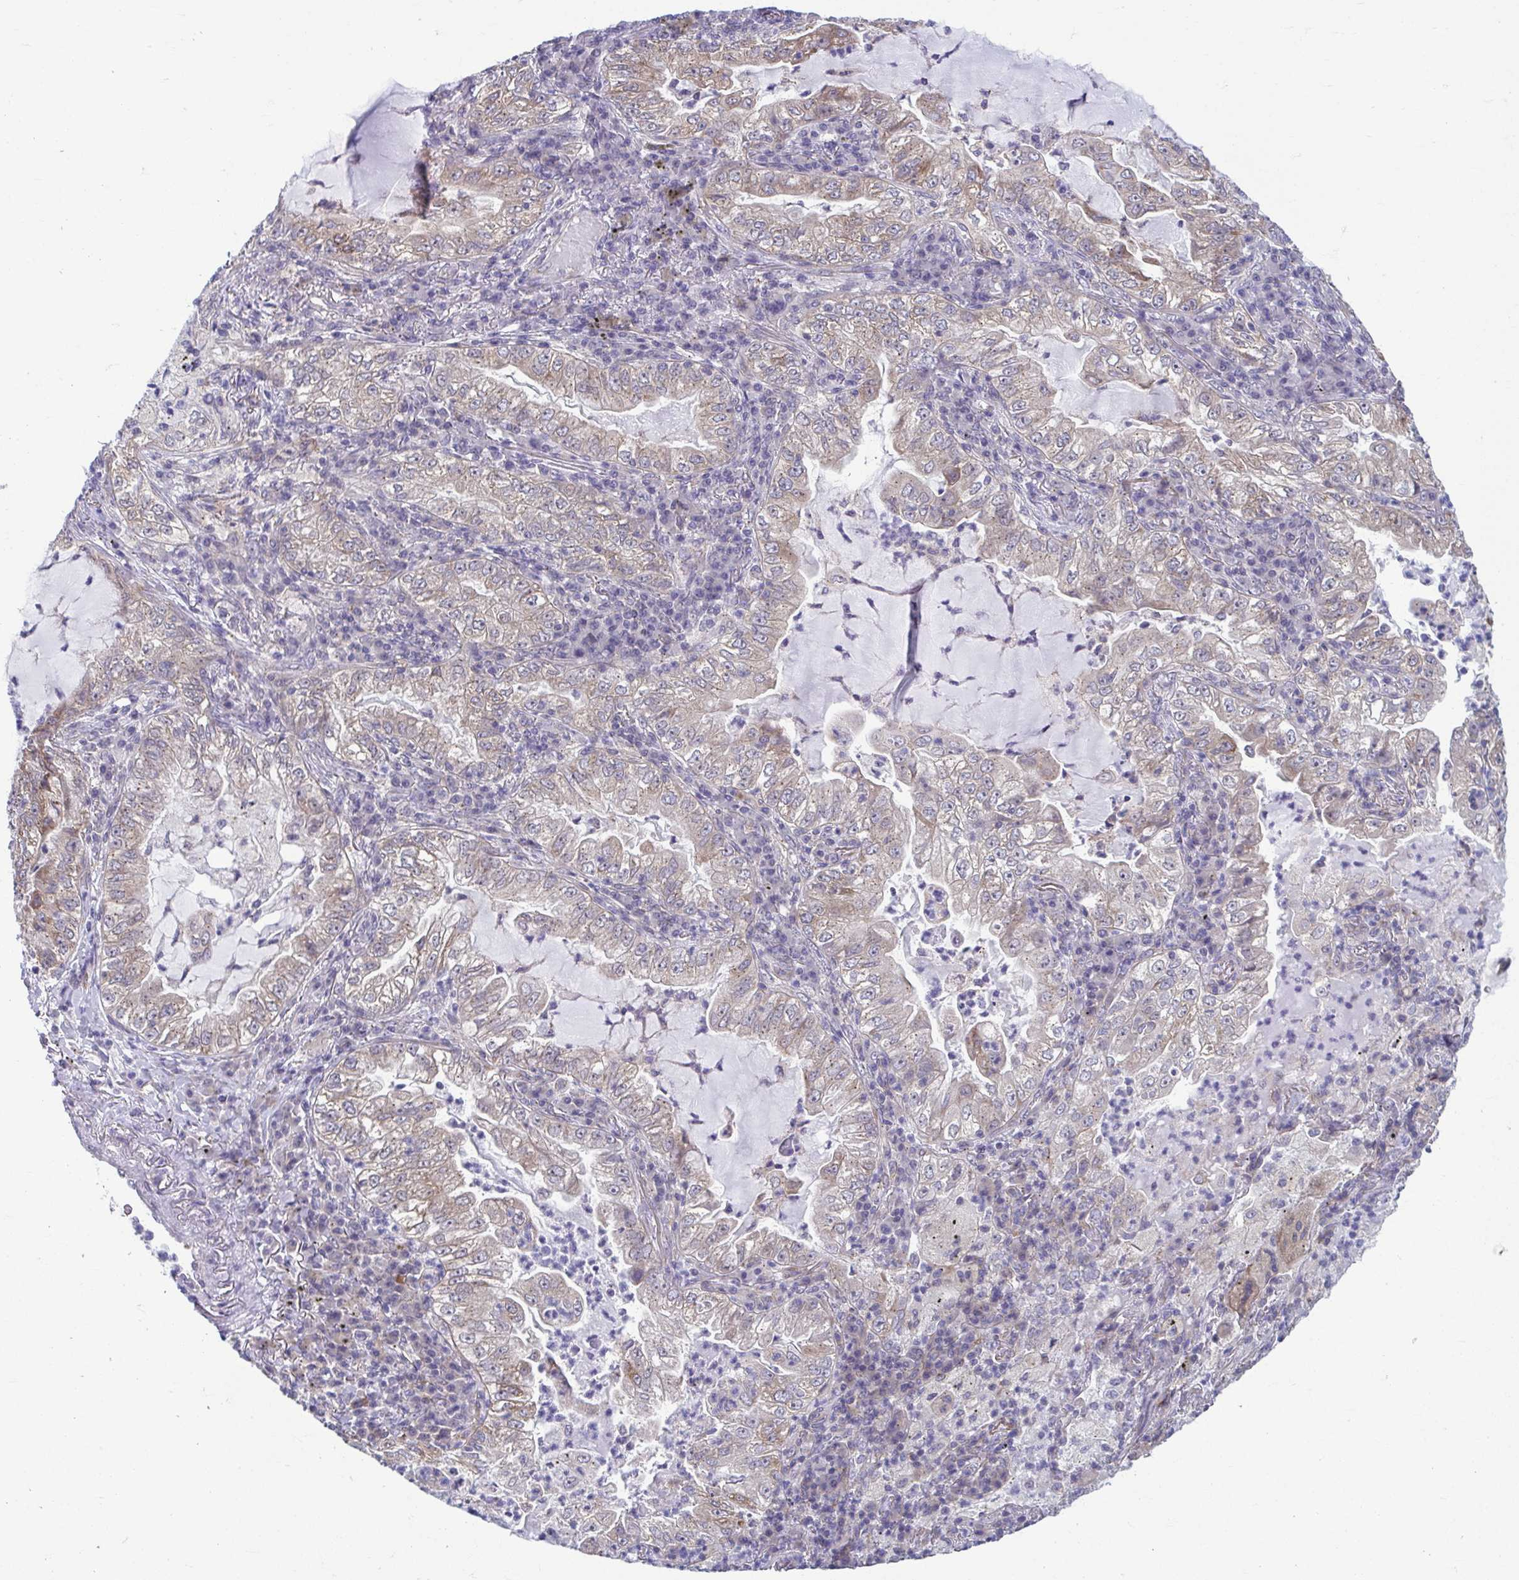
{"staining": {"intensity": "weak", "quantity": "25%-75%", "location": "cytoplasmic/membranous"}, "tissue": "lung cancer", "cell_type": "Tumor cells", "image_type": "cancer", "snomed": [{"axis": "morphology", "description": "Adenocarcinoma, NOS"}, {"axis": "topography", "description": "Lung"}], "caption": "Lung cancer stained for a protein (brown) demonstrates weak cytoplasmic/membranous positive positivity in approximately 25%-75% of tumor cells.", "gene": "TMEM108", "patient": {"sex": "female", "age": 73}}